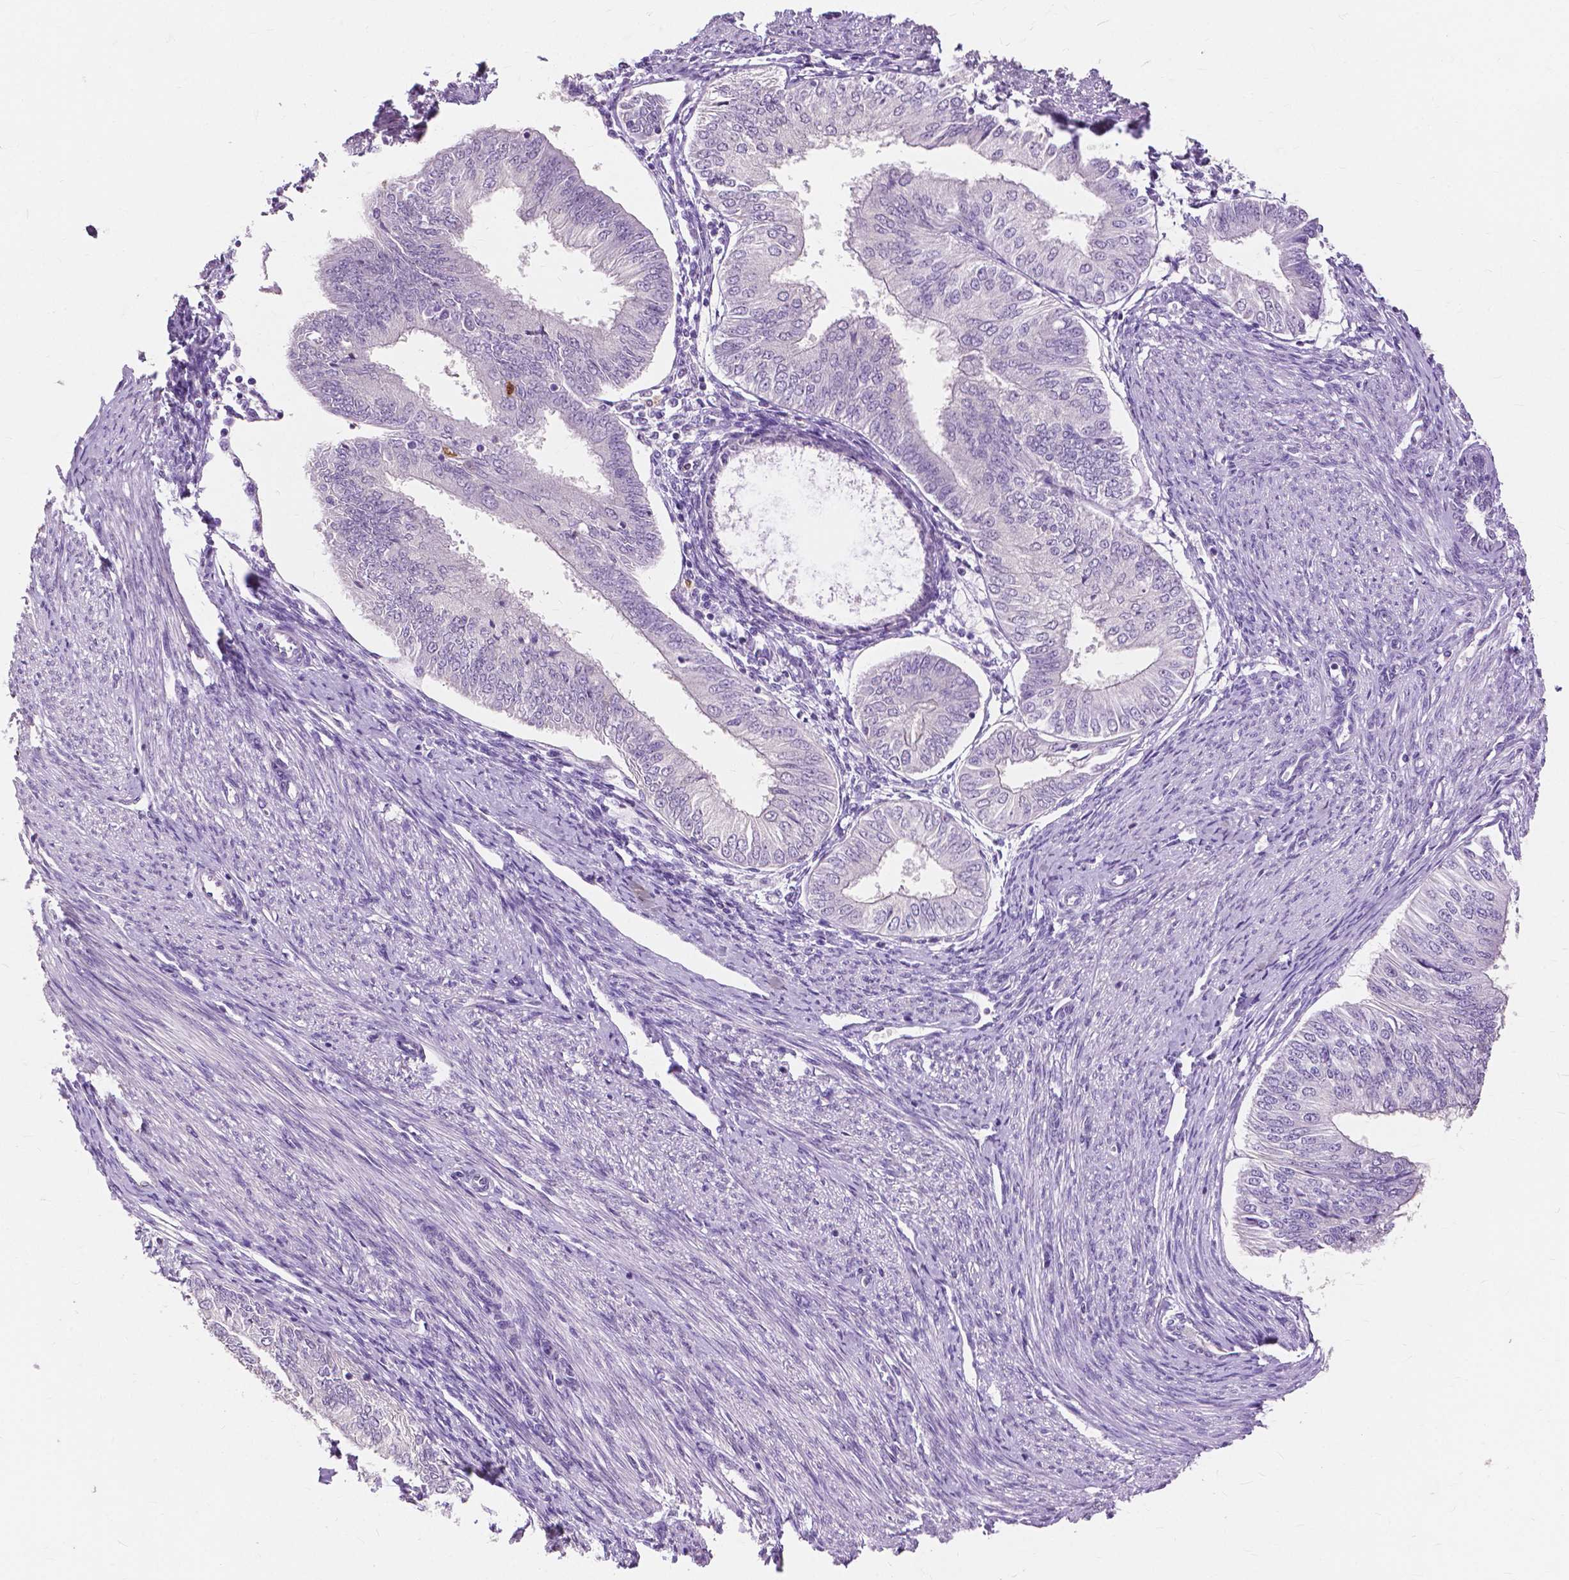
{"staining": {"intensity": "negative", "quantity": "none", "location": "none"}, "tissue": "endometrial cancer", "cell_type": "Tumor cells", "image_type": "cancer", "snomed": [{"axis": "morphology", "description": "Adenocarcinoma, NOS"}, {"axis": "topography", "description": "Endometrium"}], "caption": "High magnification brightfield microscopy of endometrial cancer (adenocarcinoma) stained with DAB (3,3'-diaminobenzidine) (brown) and counterstained with hematoxylin (blue): tumor cells show no significant expression.", "gene": "CXCR2", "patient": {"sex": "female", "age": 58}}